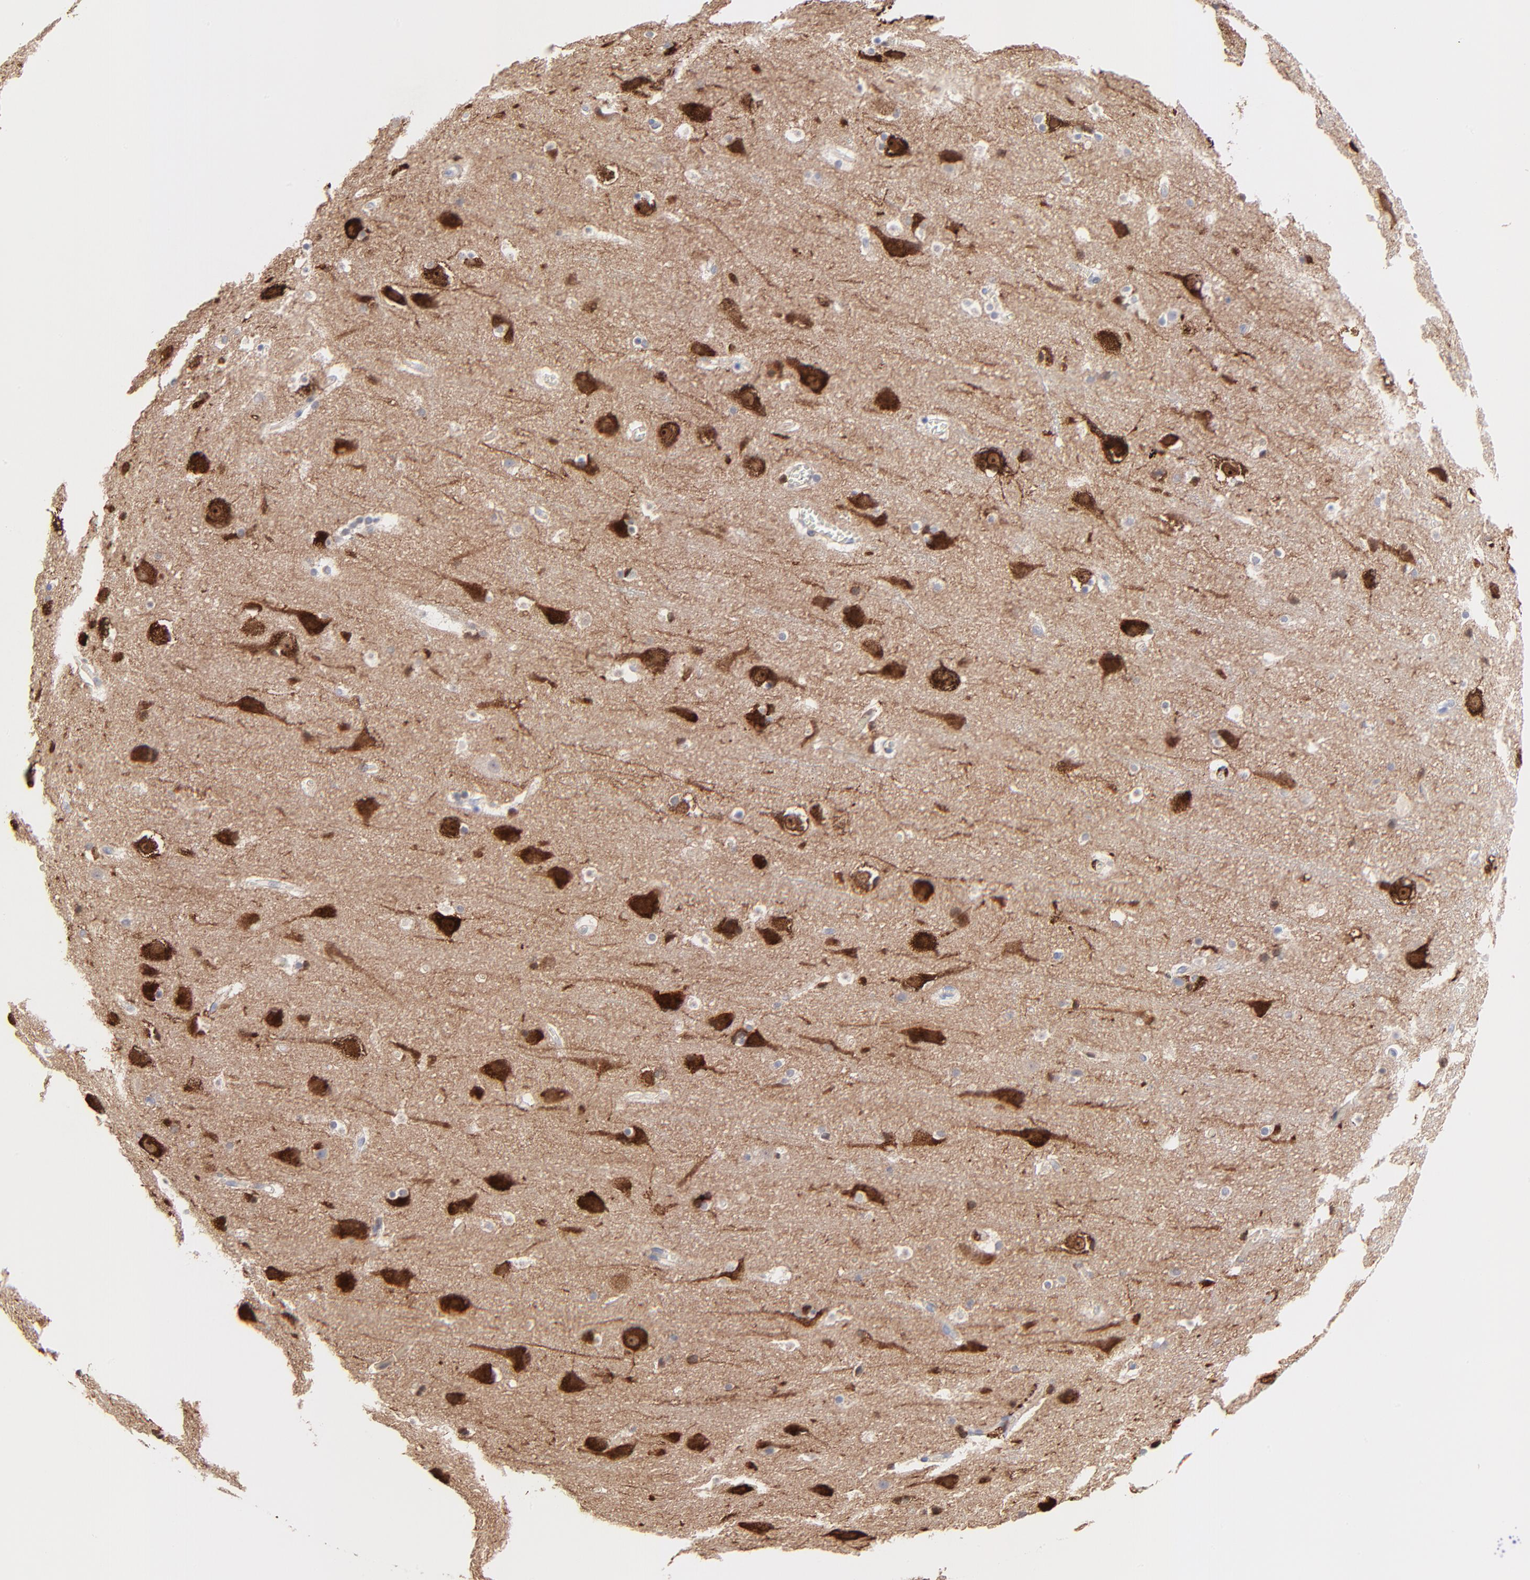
{"staining": {"intensity": "negative", "quantity": "none", "location": "none"}, "tissue": "cerebral cortex", "cell_type": "Endothelial cells", "image_type": "normal", "snomed": [{"axis": "morphology", "description": "Normal tissue, NOS"}, {"axis": "topography", "description": "Cerebral cortex"}], "caption": "IHC micrograph of unremarkable cerebral cortex stained for a protein (brown), which shows no expression in endothelial cells.", "gene": "PSD3", "patient": {"sex": "male", "age": 45}}